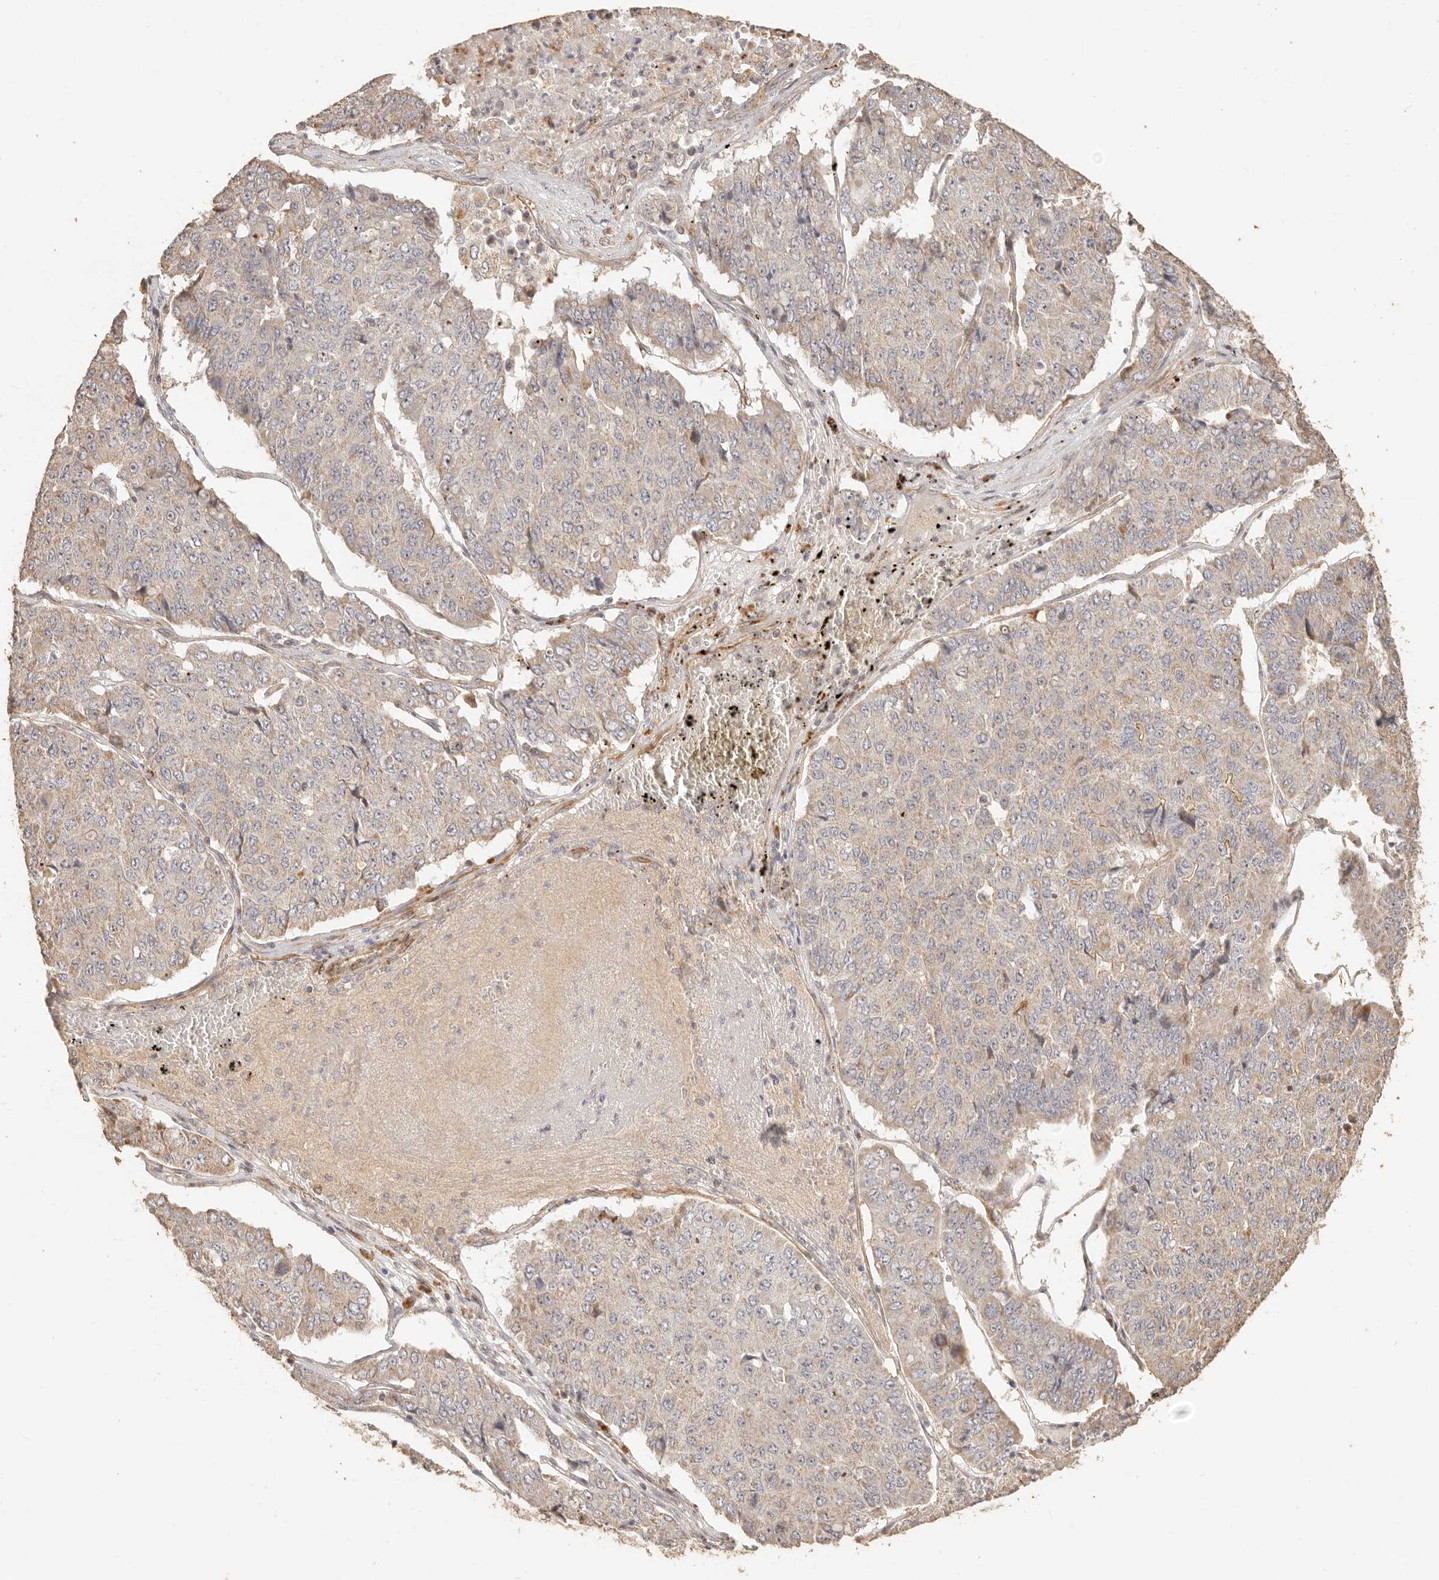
{"staining": {"intensity": "moderate", "quantity": "<25%", "location": "cytoplasmic/membranous,nuclear"}, "tissue": "pancreatic cancer", "cell_type": "Tumor cells", "image_type": "cancer", "snomed": [{"axis": "morphology", "description": "Adenocarcinoma, NOS"}, {"axis": "topography", "description": "Pancreas"}], "caption": "This is a micrograph of immunohistochemistry (IHC) staining of adenocarcinoma (pancreatic), which shows moderate expression in the cytoplasmic/membranous and nuclear of tumor cells.", "gene": "PTPN22", "patient": {"sex": "male", "age": 50}}